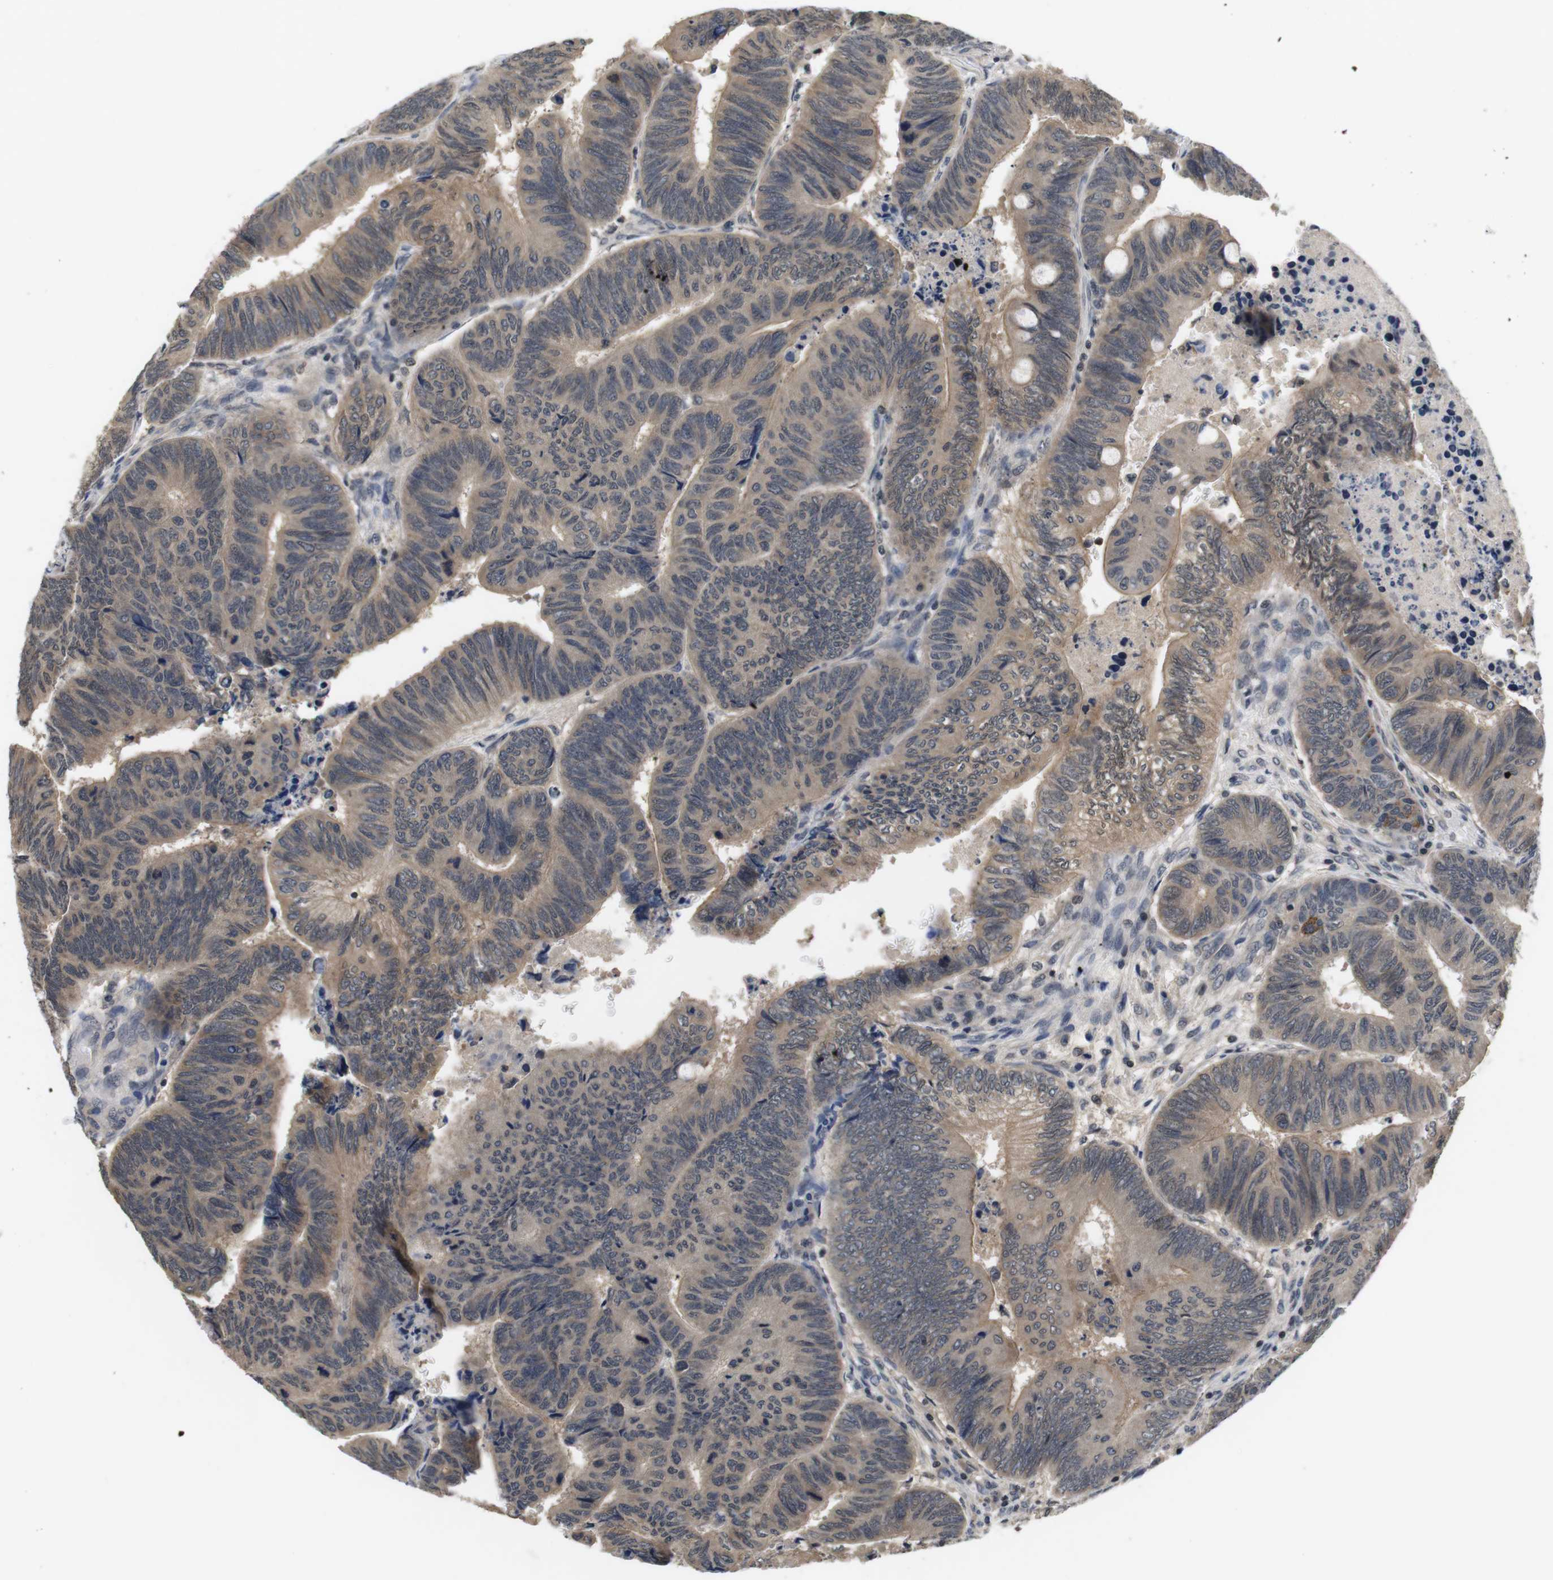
{"staining": {"intensity": "weak", "quantity": ">75%", "location": "cytoplasmic/membranous"}, "tissue": "colorectal cancer", "cell_type": "Tumor cells", "image_type": "cancer", "snomed": [{"axis": "morphology", "description": "Normal tissue, NOS"}, {"axis": "morphology", "description": "Adenocarcinoma, NOS"}, {"axis": "topography", "description": "Rectum"}, {"axis": "topography", "description": "Peripheral nerve tissue"}], "caption": "A brown stain highlights weak cytoplasmic/membranous expression of a protein in human colorectal cancer tumor cells.", "gene": "FADD", "patient": {"sex": "male", "age": 92}}